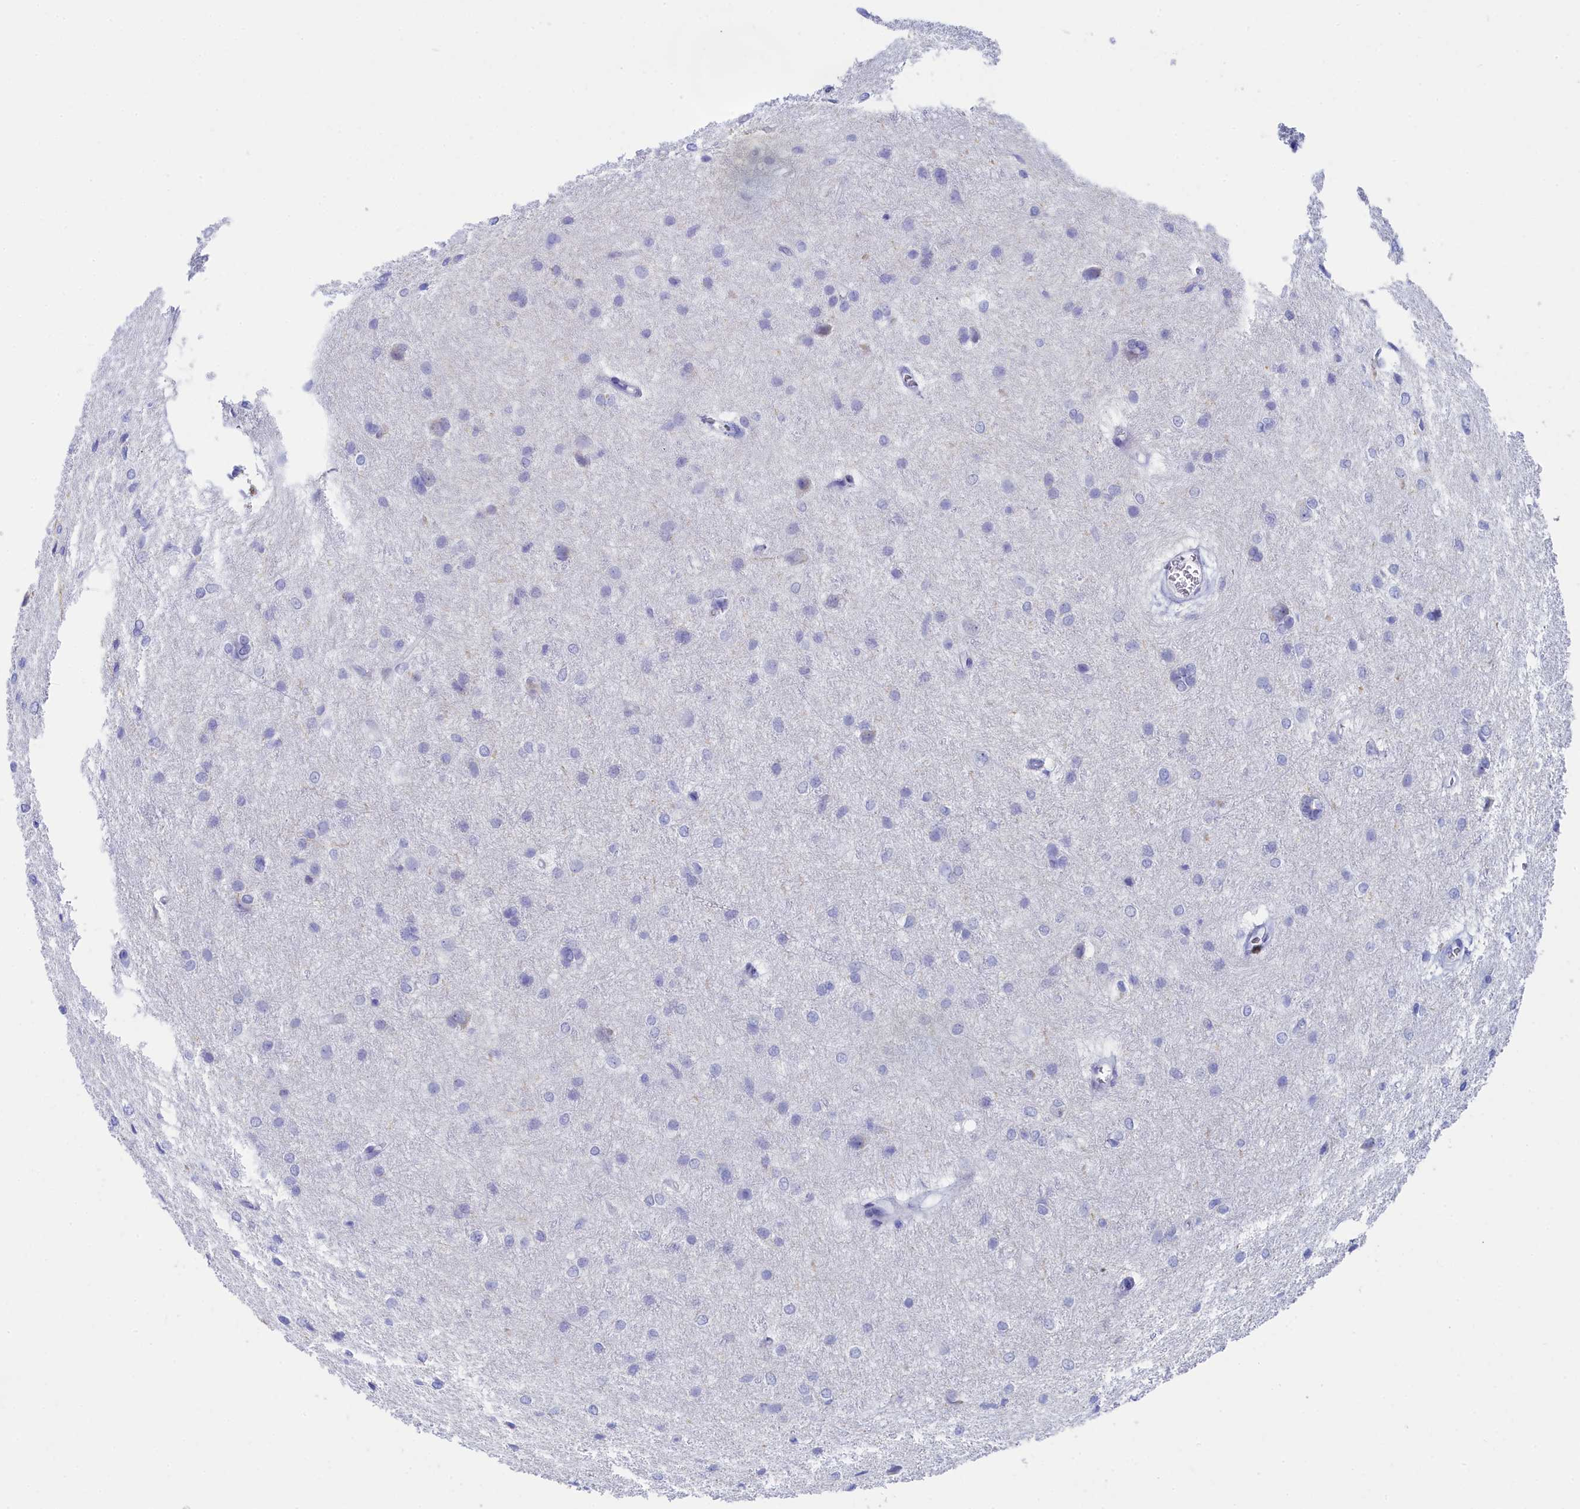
{"staining": {"intensity": "negative", "quantity": "none", "location": "none"}, "tissue": "glioma", "cell_type": "Tumor cells", "image_type": "cancer", "snomed": [{"axis": "morphology", "description": "Glioma, malignant, High grade"}, {"axis": "topography", "description": "Brain"}], "caption": "An IHC histopathology image of glioma is shown. There is no staining in tumor cells of glioma.", "gene": "TRIM10", "patient": {"sex": "female", "age": 50}}